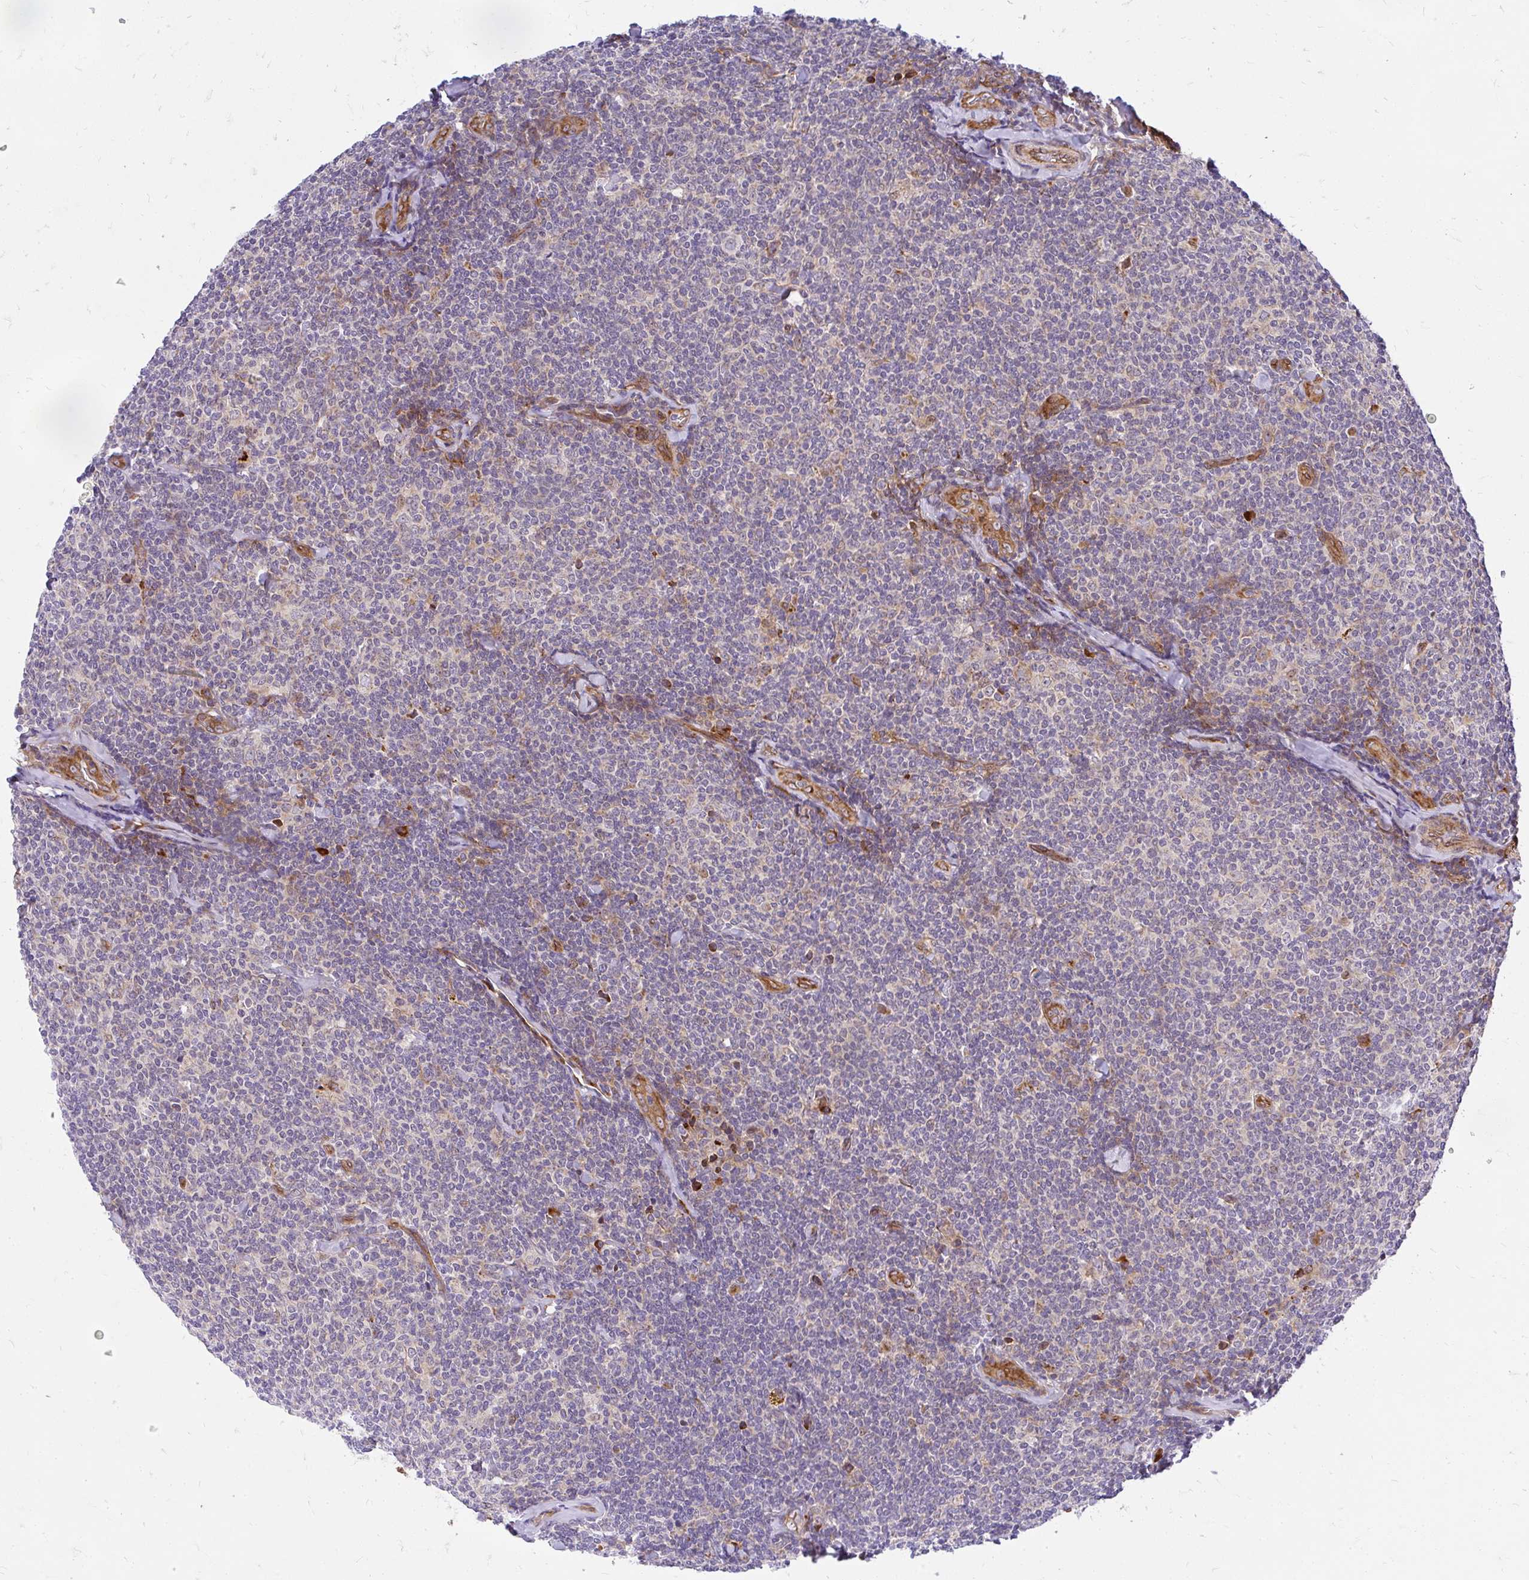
{"staining": {"intensity": "negative", "quantity": "none", "location": "none"}, "tissue": "lymphoma", "cell_type": "Tumor cells", "image_type": "cancer", "snomed": [{"axis": "morphology", "description": "Malignant lymphoma, non-Hodgkin's type, Low grade"}, {"axis": "topography", "description": "Lymph node"}], "caption": "Malignant lymphoma, non-Hodgkin's type (low-grade) was stained to show a protein in brown. There is no significant staining in tumor cells.", "gene": "RSKR", "patient": {"sex": "female", "age": 56}}